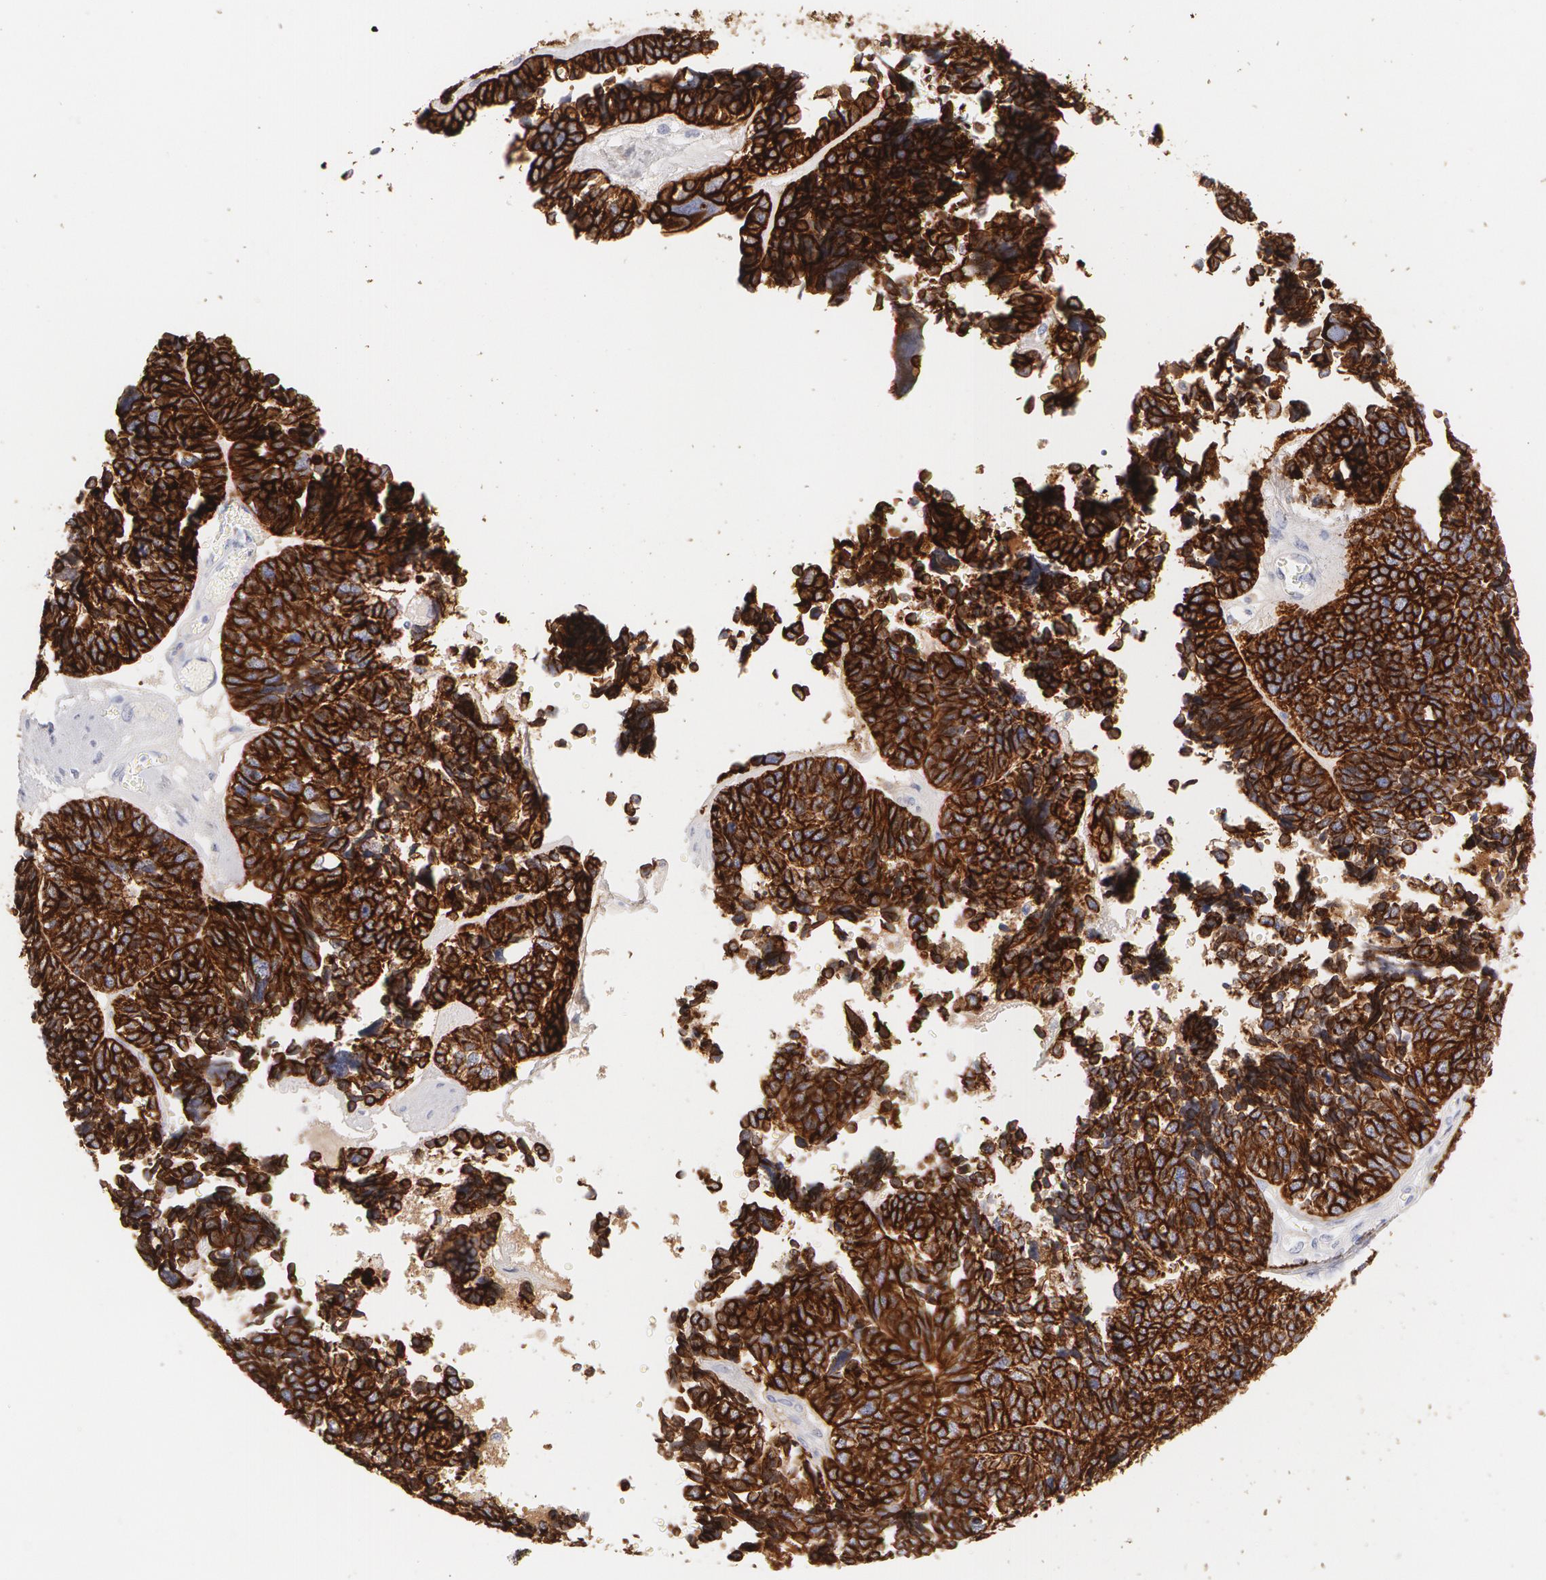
{"staining": {"intensity": "strong", "quantity": ">75%", "location": "cytoplasmic/membranous"}, "tissue": "ovarian cancer", "cell_type": "Tumor cells", "image_type": "cancer", "snomed": [{"axis": "morphology", "description": "Cystadenocarcinoma, serous, NOS"}, {"axis": "topography", "description": "Ovary"}], "caption": "DAB (3,3'-diaminobenzidine) immunohistochemical staining of human ovarian cancer (serous cystadenocarcinoma) displays strong cytoplasmic/membranous protein expression in about >75% of tumor cells.", "gene": "KRT8", "patient": {"sex": "female", "age": 77}}